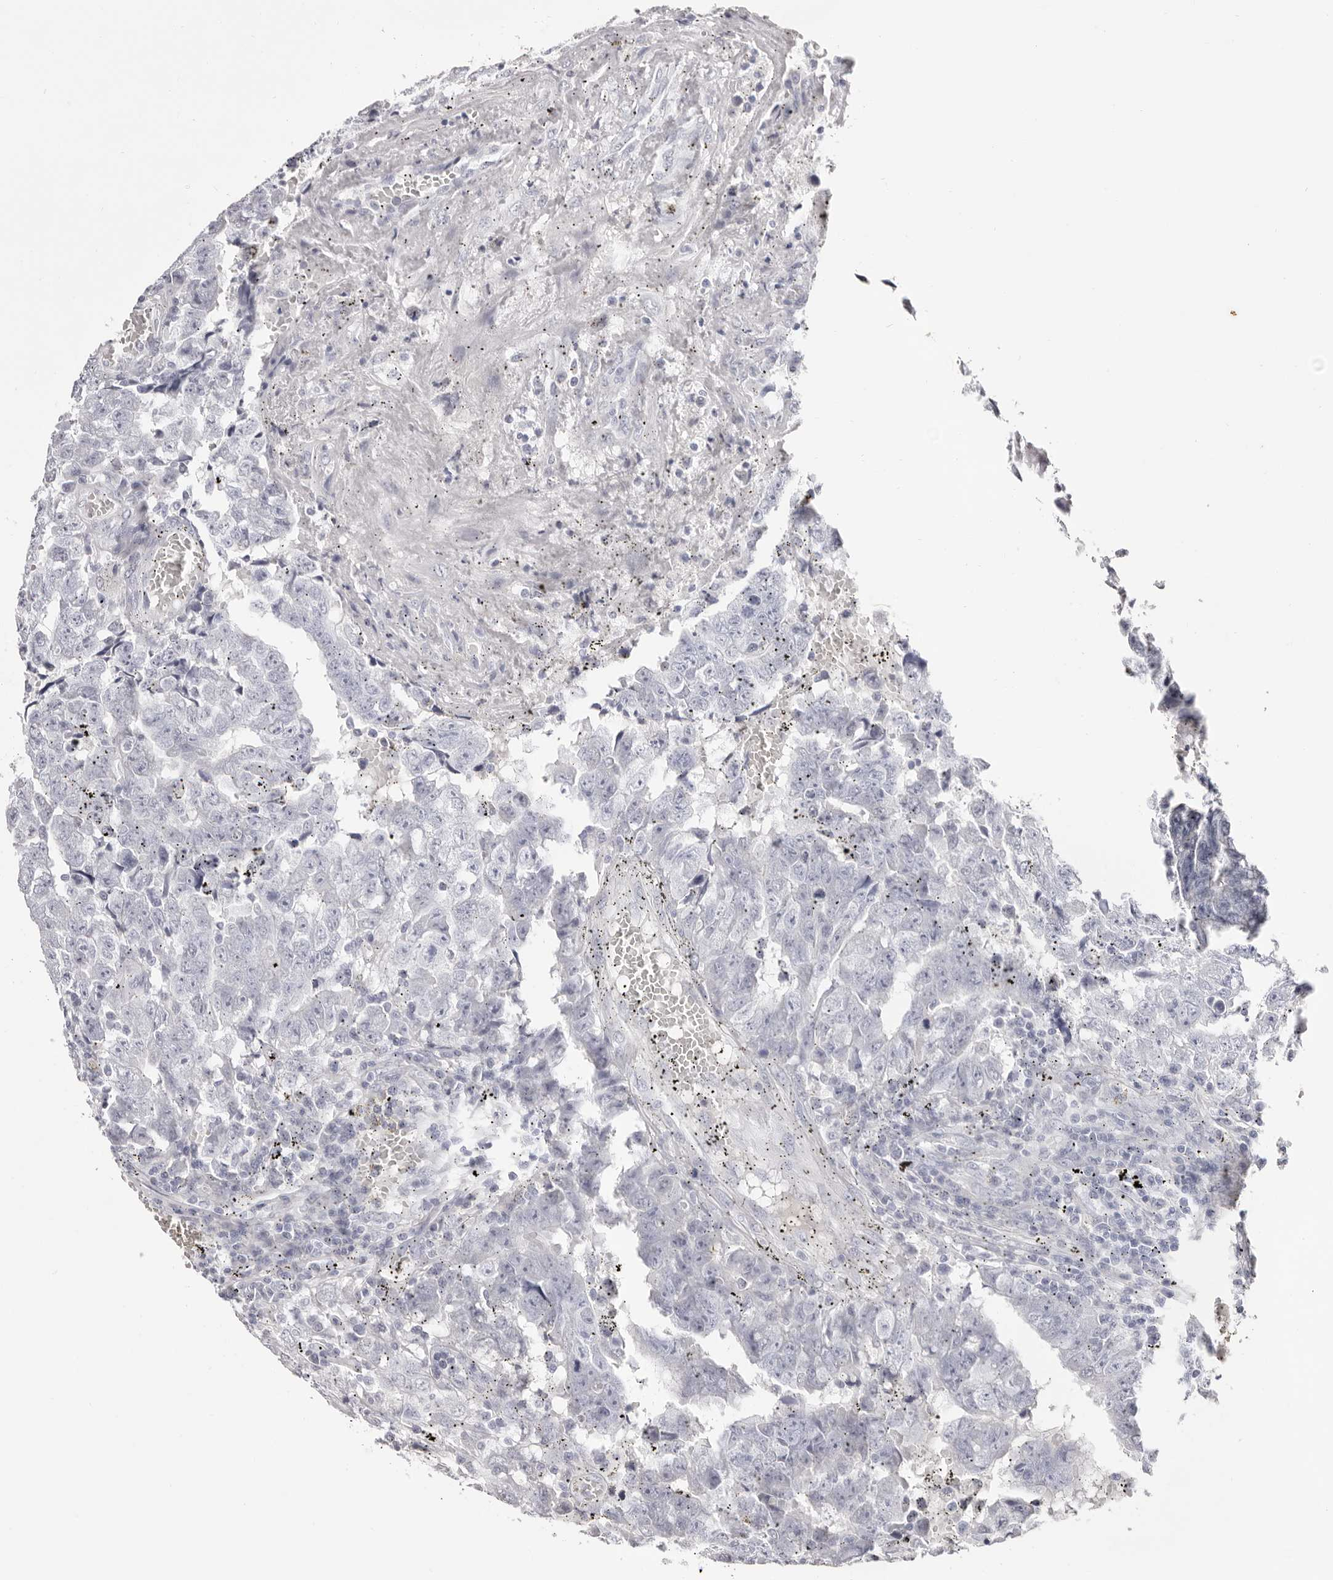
{"staining": {"intensity": "negative", "quantity": "none", "location": "none"}, "tissue": "testis cancer", "cell_type": "Tumor cells", "image_type": "cancer", "snomed": [{"axis": "morphology", "description": "Carcinoma, Embryonal, NOS"}, {"axis": "topography", "description": "Testis"}], "caption": "Testis embryonal carcinoma was stained to show a protein in brown. There is no significant expression in tumor cells.", "gene": "LPO", "patient": {"sex": "male", "age": 25}}